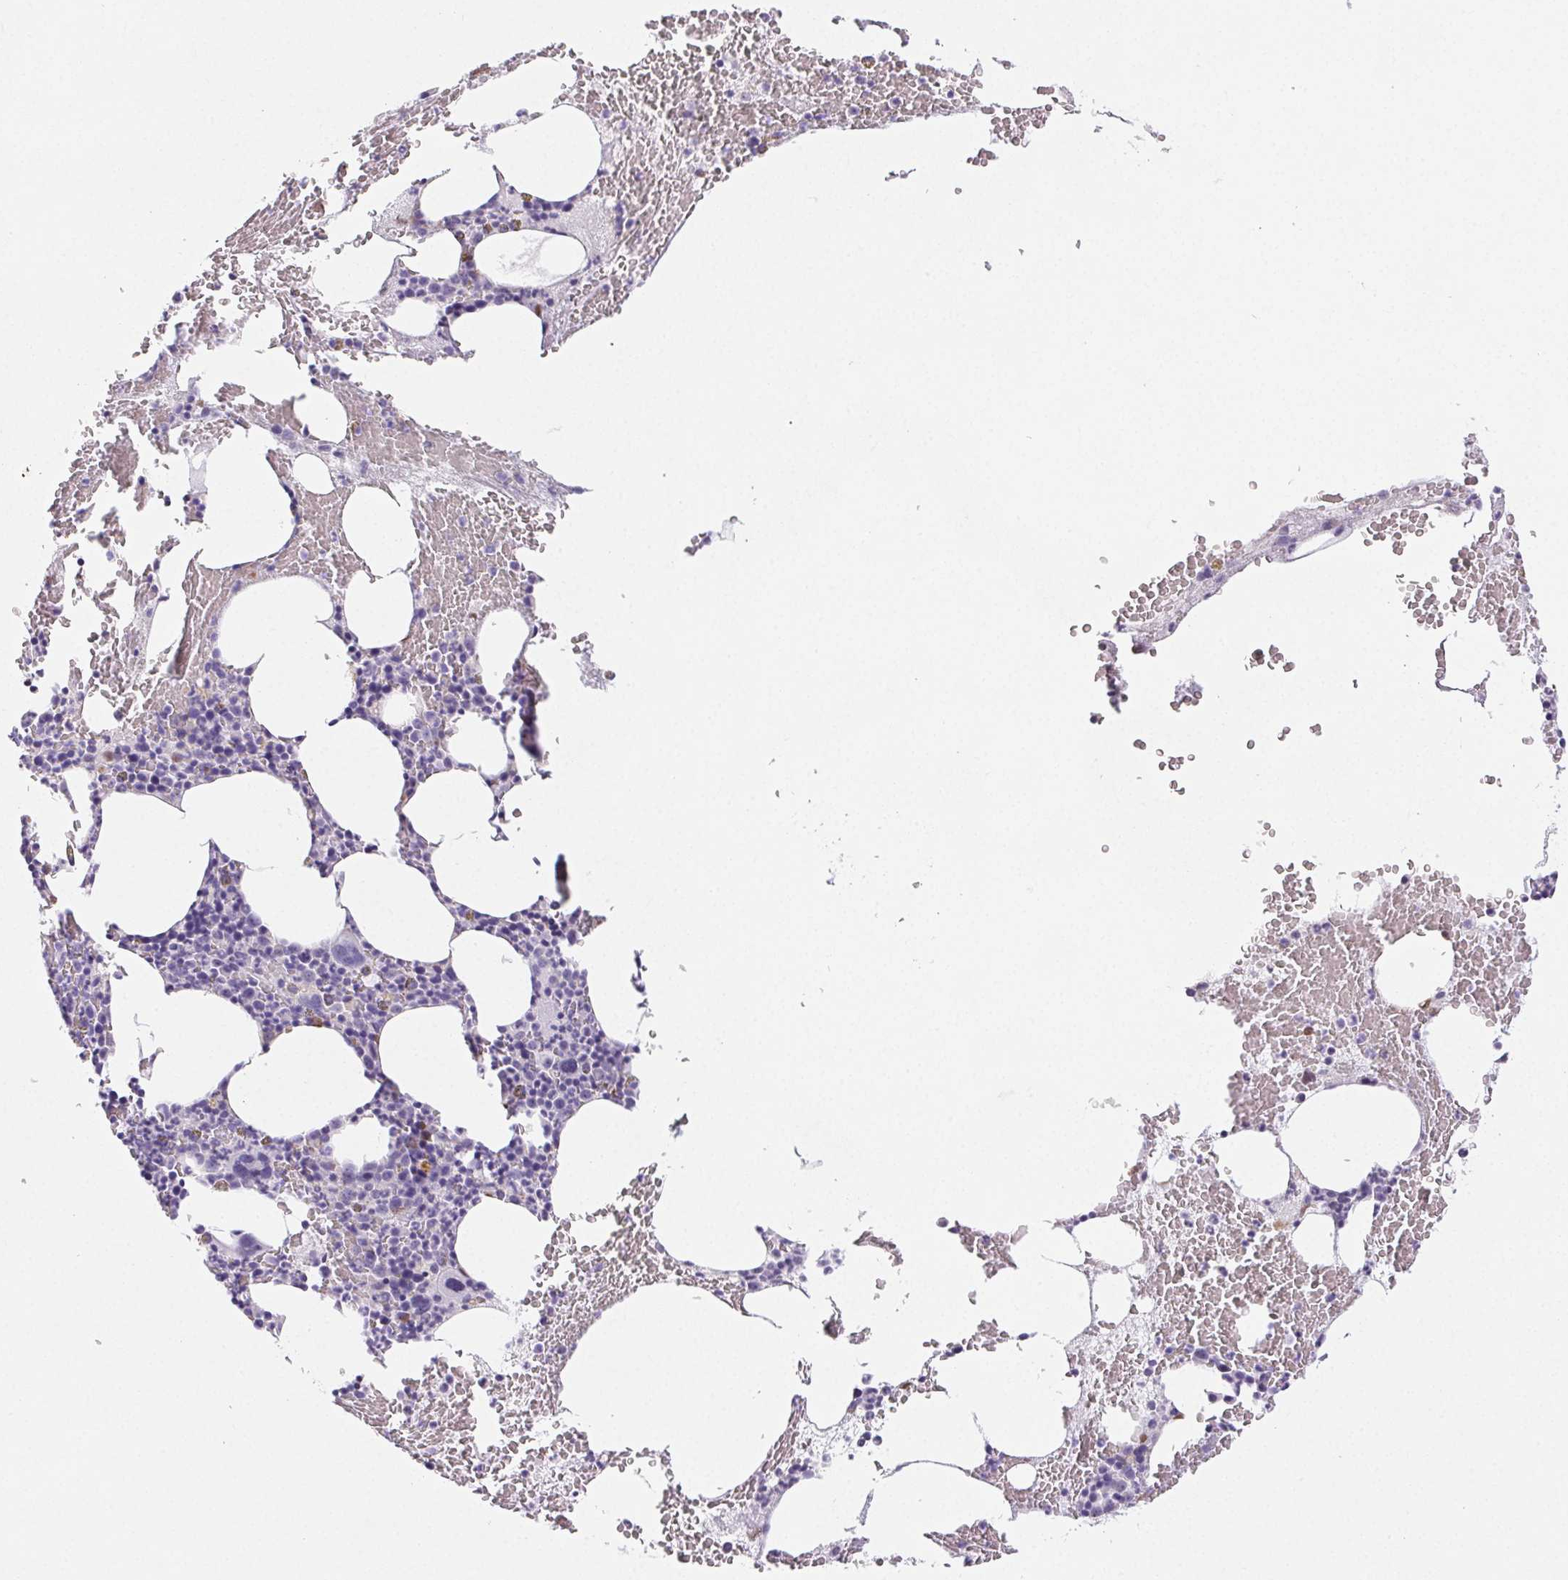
{"staining": {"intensity": "negative", "quantity": "none", "location": "none"}, "tissue": "bone marrow", "cell_type": "Hematopoietic cells", "image_type": "normal", "snomed": [{"axis": "morphology", "description": "Normal tissue, NOS"}, {"axis": "topography", "description": "Bone marrow"}], "caption": "Hematopoietic cells show no significant protein positivity in unremarkable bone marrow.", "gene": "ST8SIA3", "patient": {"sex": "male", "age": 89}}